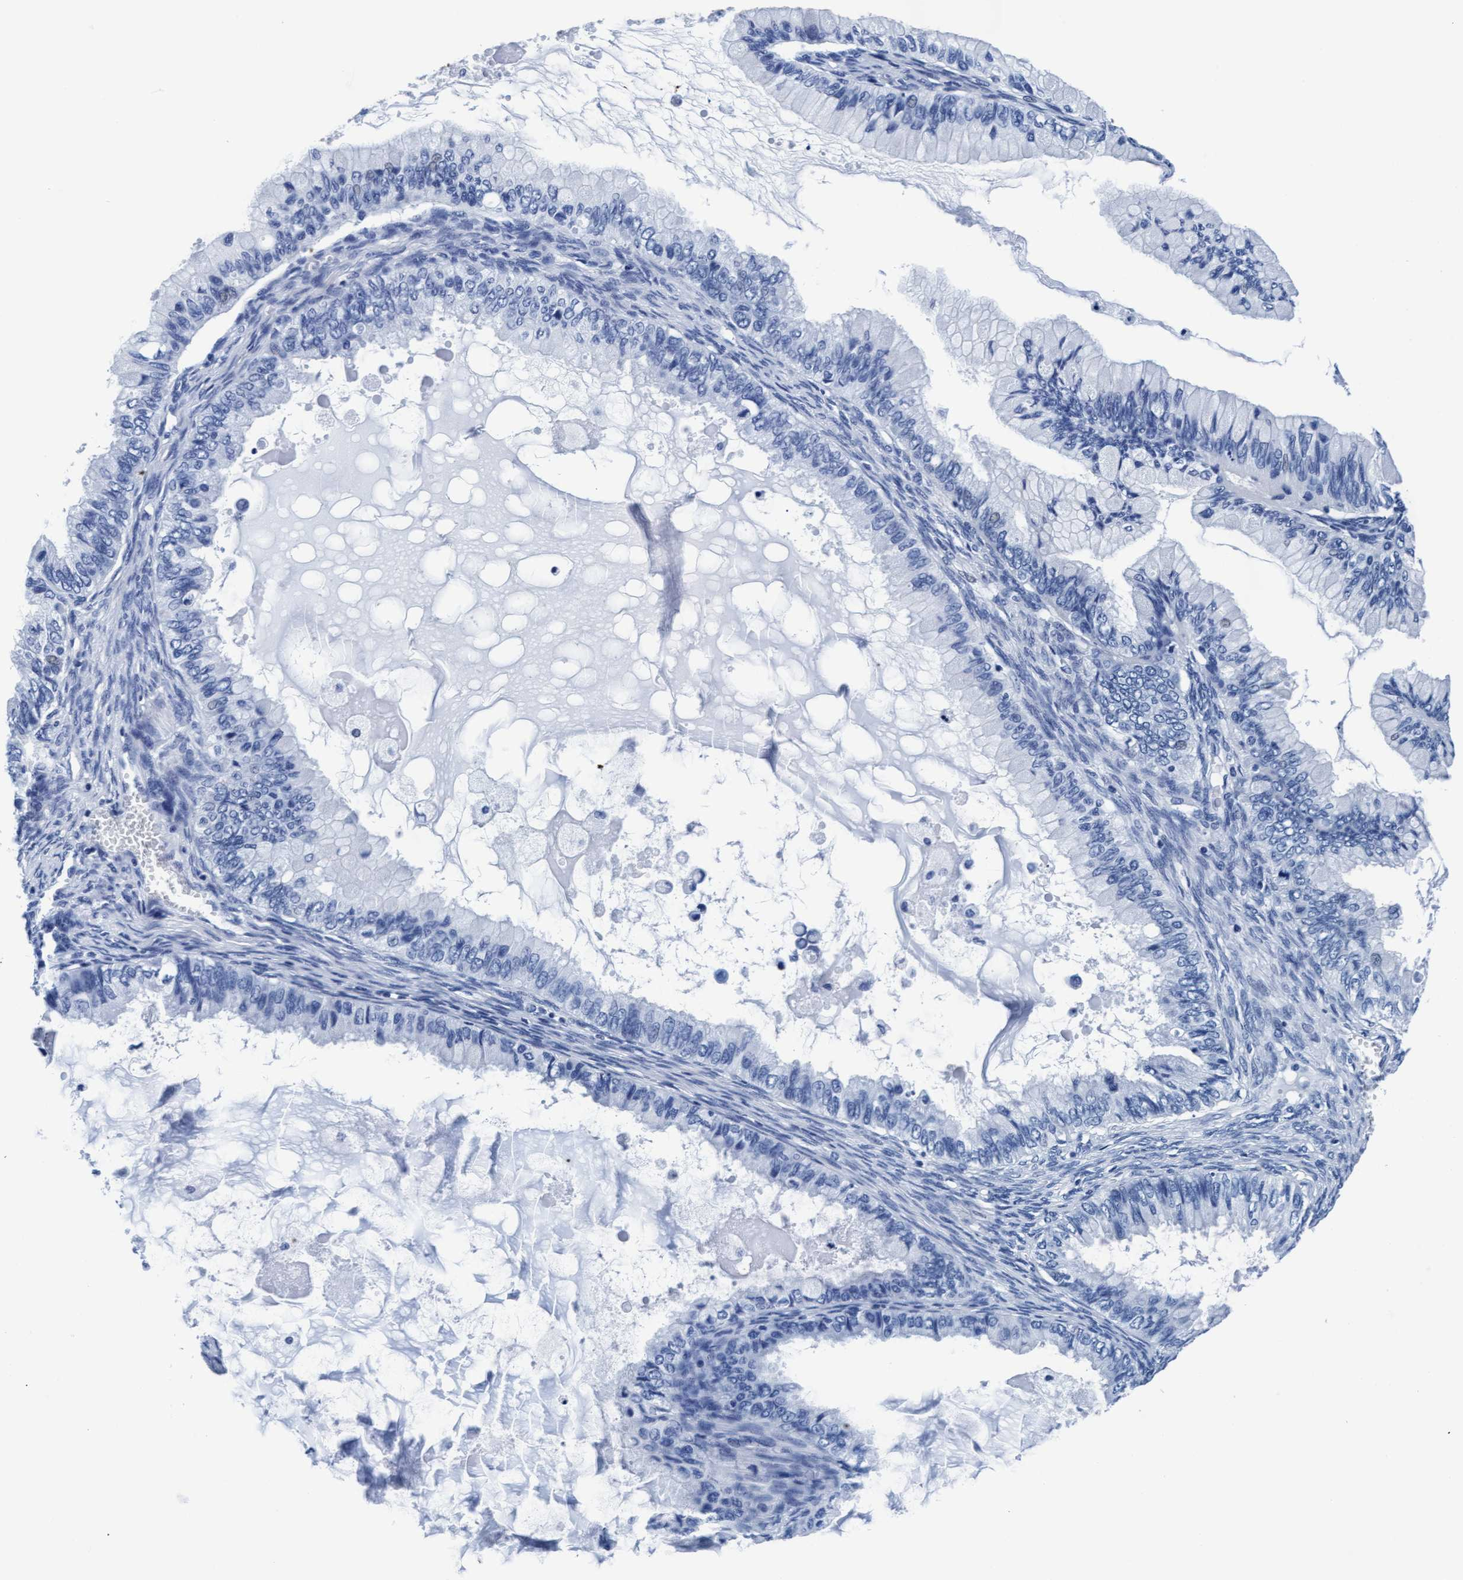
{"staining": {"intensity": "negative", "quantity": "none", "location": "none"}, "tissue": "ovarian cancer", "cell_type": "Tumor cells", "image_type": "cancer", "snomed": [{"axis": "morphology", "description": "Cystadenocarcinoma, mucinous, NOS"}, {"axis": "topography", "description": "Ovary"}], "caption": "Immunohistochemical staining of ovarian mucinous cystadenocarcinoma displays no significant staining in tumor cells. (Brightfield microscopy of DAB IHC at high magnification).", "gene": "ARSG", "patient": {"sex": "female", "age": 80}}